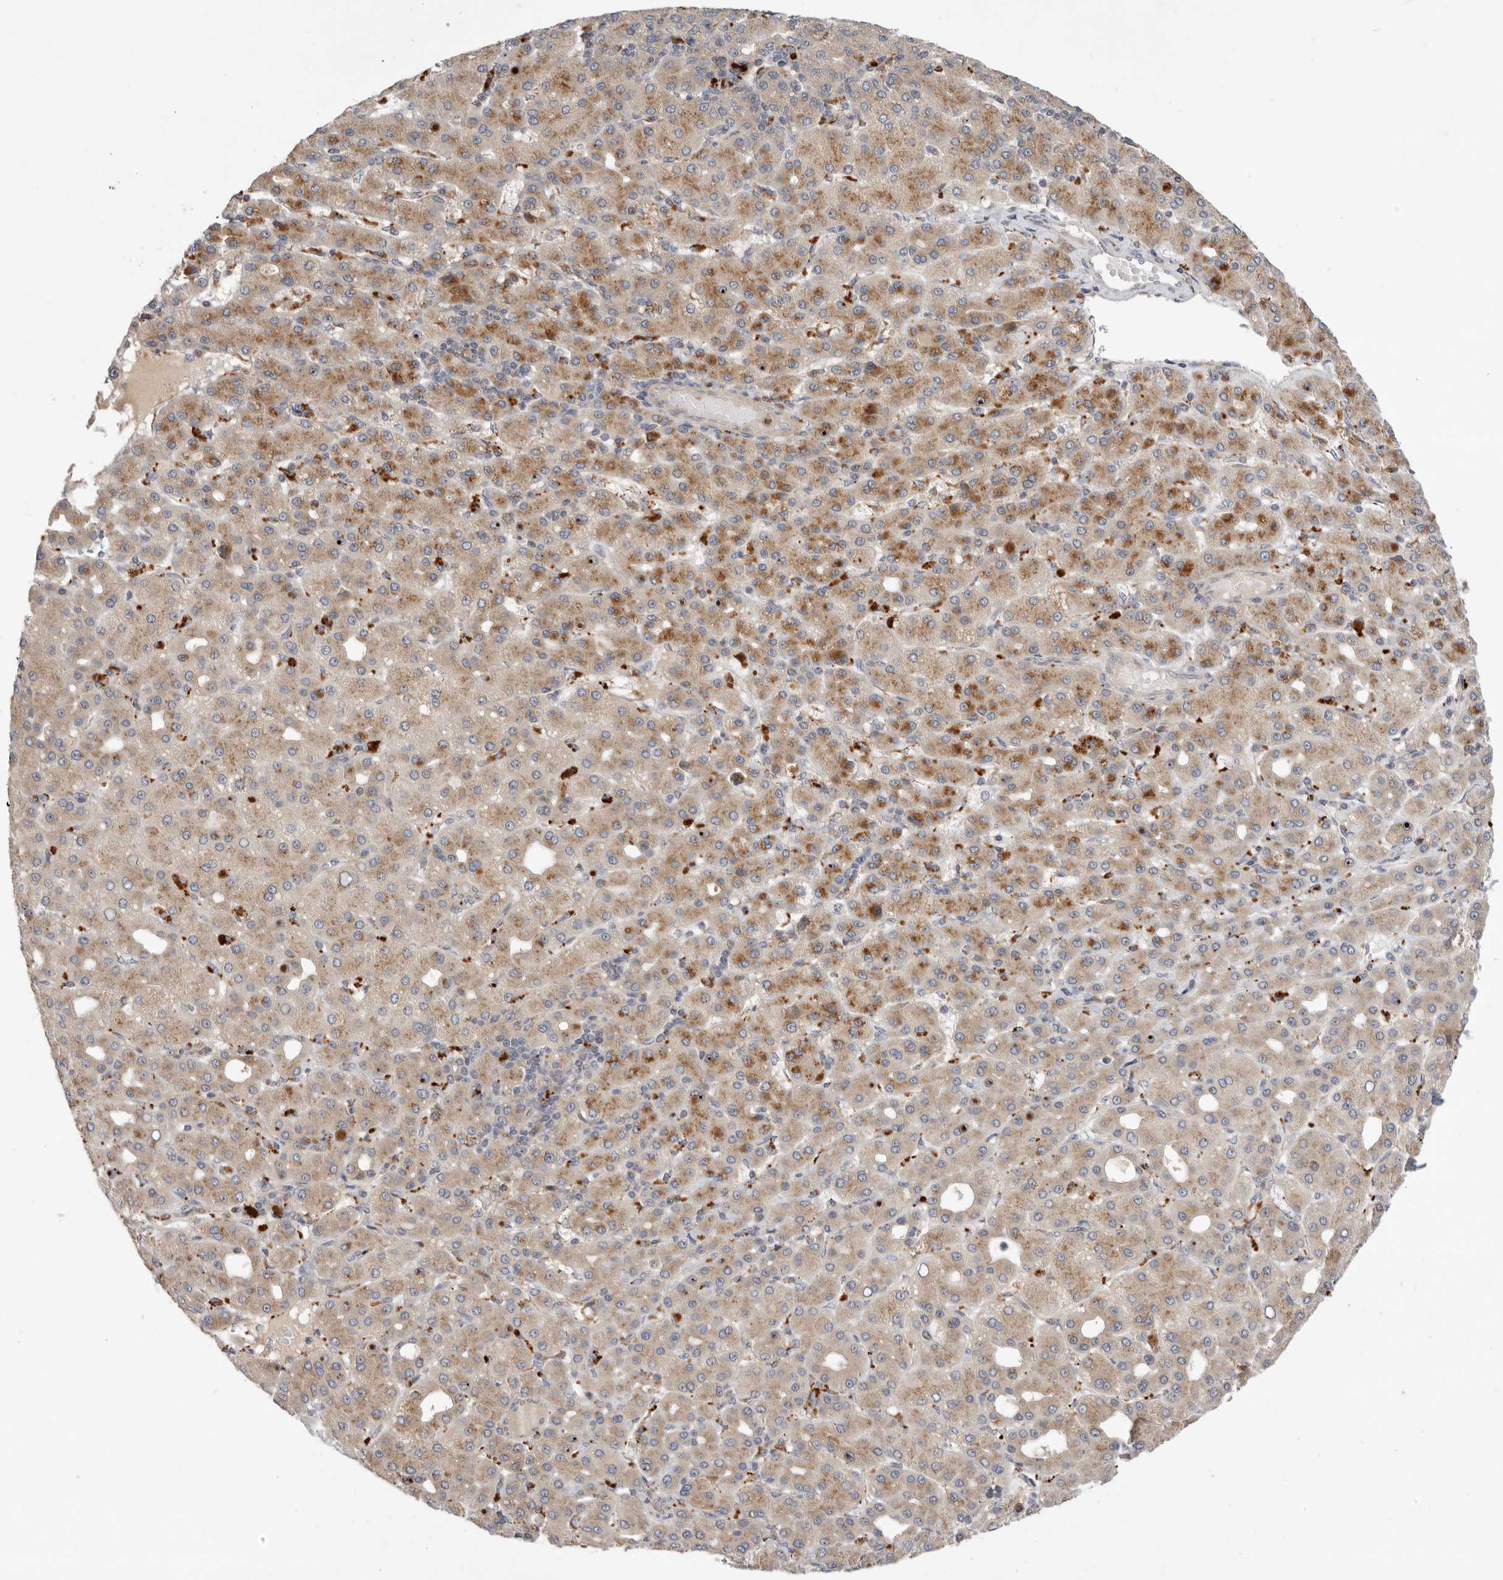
{"staining": {"intensity": "moderate", "quantity": ">75%", "location": "cytoplasmic/membranous"}, "tissue": "liver cancer", "cell_type": "Tumor cells", "image_type": "cancer", "snomed": [{"axis": "morphology", "description": "Carcinoma, Hepatocellular, NOS"}, {"axis": "topography", "description": "Liver"}], "caption": "Immunohistochemistry (IHC) histopathology image of neoplastic tissue: human liver hepatocellular carcinoma stained using immunohistochemistry demonstrates medium levels of moderate protein expression localized specifically in the cytoplasmic/membranous of tumor cells, appearing as a cytoplasmic/membranous brown color.", "gene": "GNE", "patient": {"sex": "male", "age": 65}}